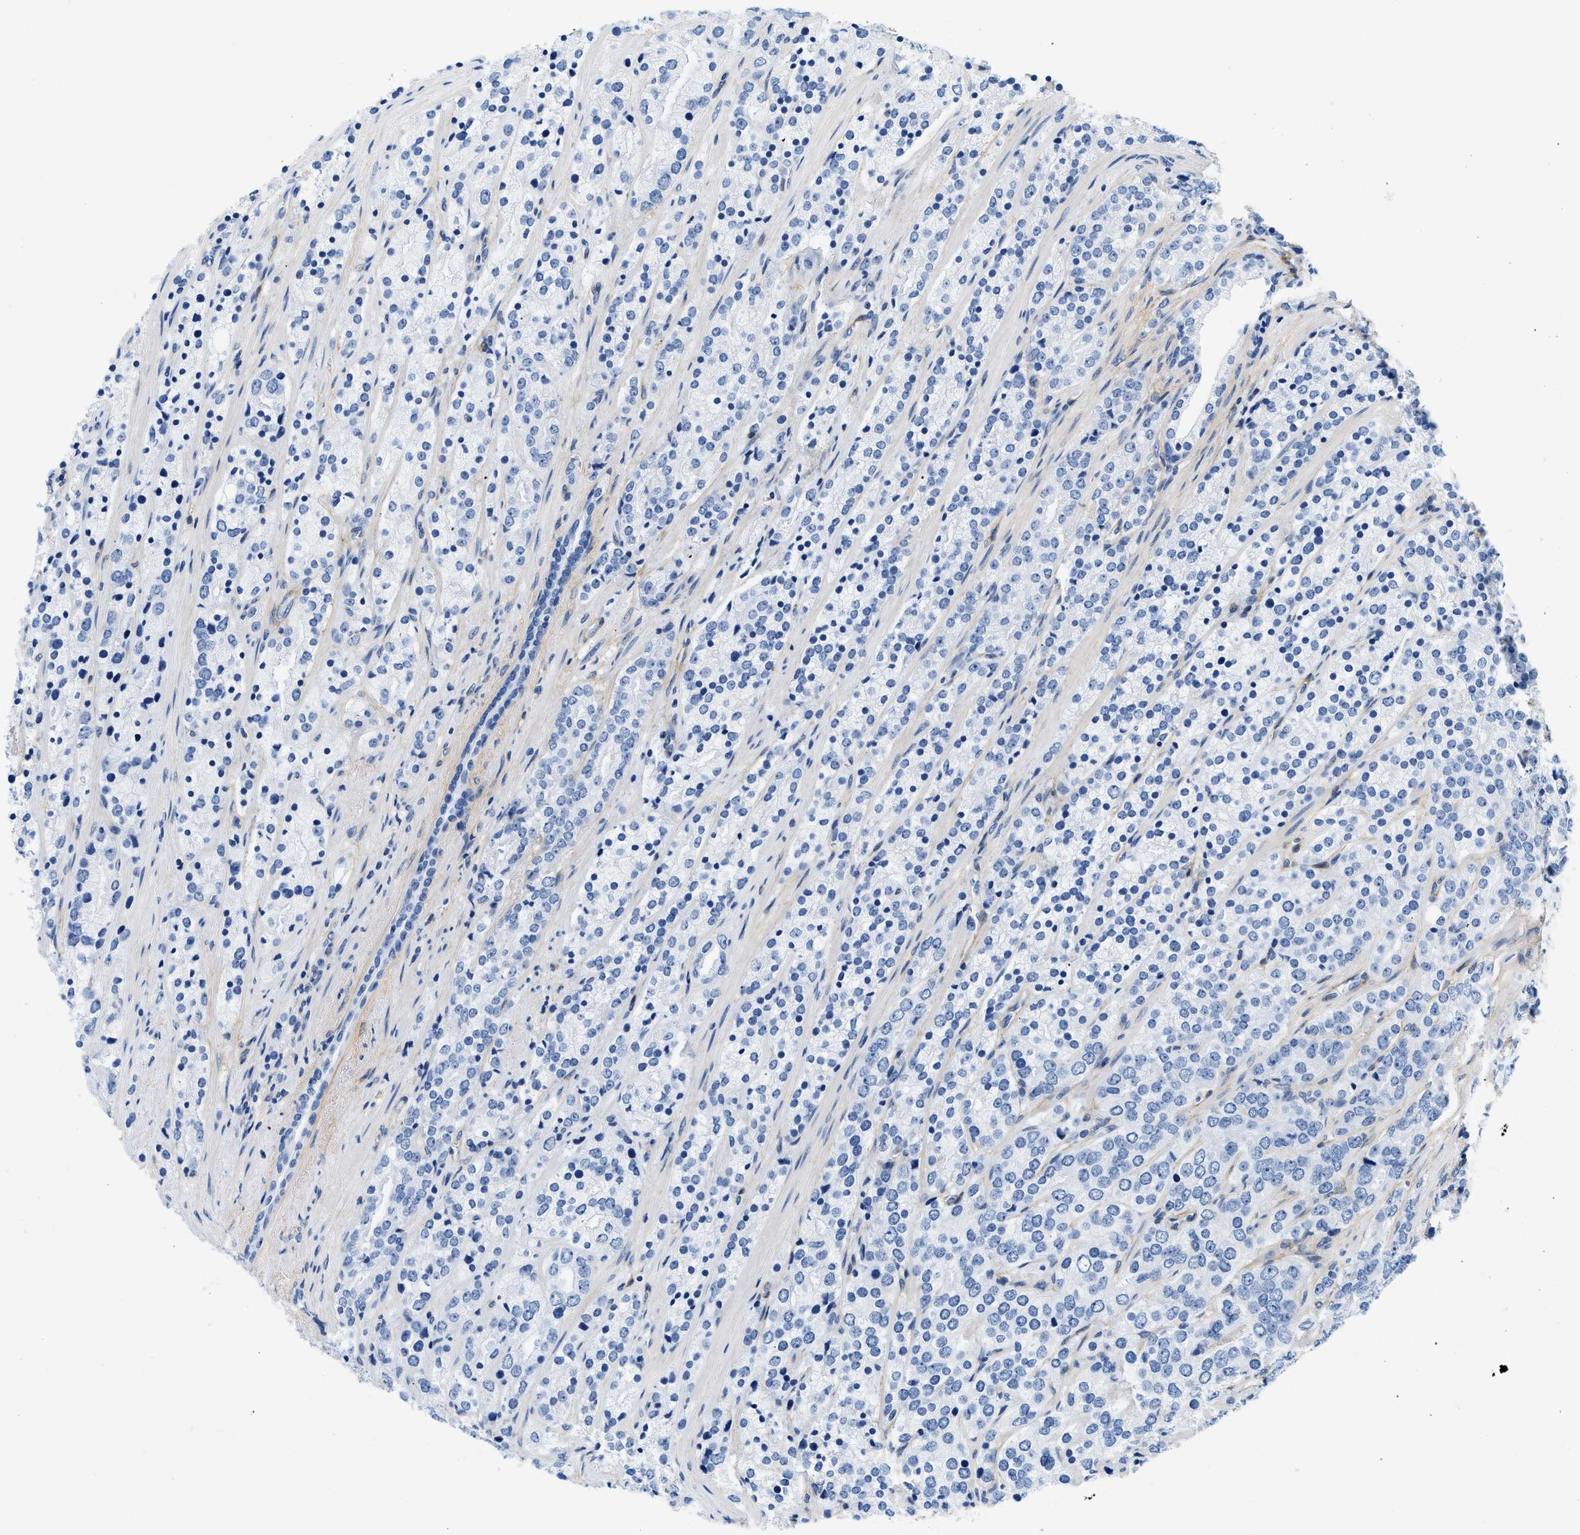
{"staining": {"intensity": "negative", "quantity": "none", "location": "none"}, "tissue": "prostate cancer", "cell_type": "Tumor cells", "image_type": "cancer", "snomed": [{"axis": "morphology", "description": "Adenocarcinoma, High grade"}, {"axis": "topography", "description": "Prostate"}], "caption": "The immunohistochemistry (IHC) image has no significant expression in tumor cells of prostate cancer tissue. The staining is performed using DAB brown chromogen with nuclei counter-stained in using hematoxylin.", "gene": "PDGFRB", "patient": {"sex": "male", "age": 71}}